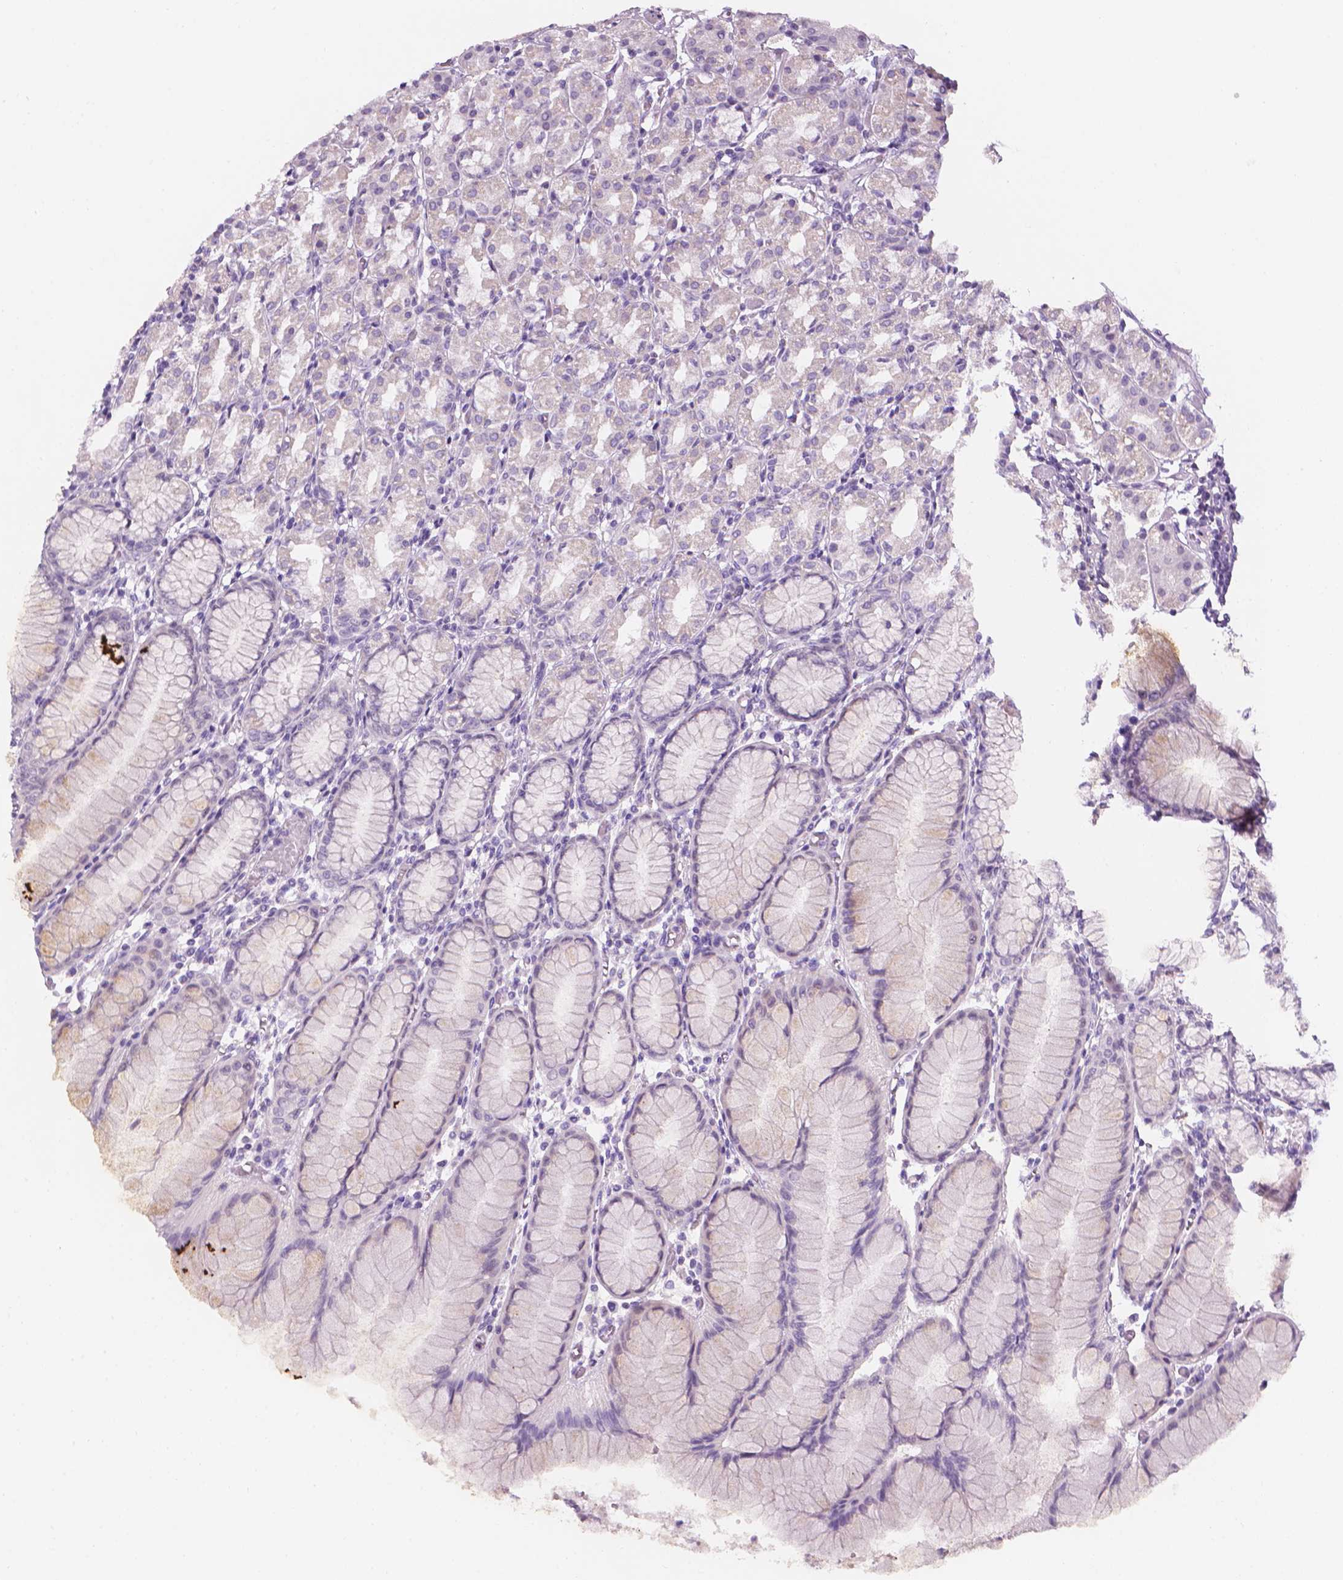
{"staining": {"intensity": "negative", "quantity": "none", "location": "none"}, "tissue": "stomach", "cell_type": "Glandular cells", "image_type": "normal", "snomed": [{"axis": "morphology", "description": "Normal tissue, NOS"}, {"axis": "topography", "description": "Stomach"}], "caption": "Benign stomach was stained to show a protein in brown. There is no significant staining in glandular cells. Brightfield microscopy of immunohistochemistry stained with DAB (brown) and hematoxylin (blue), captured at high magnification.", "gene": "DCAF8L1", "patient": {"sex": "female", "age": 57}}